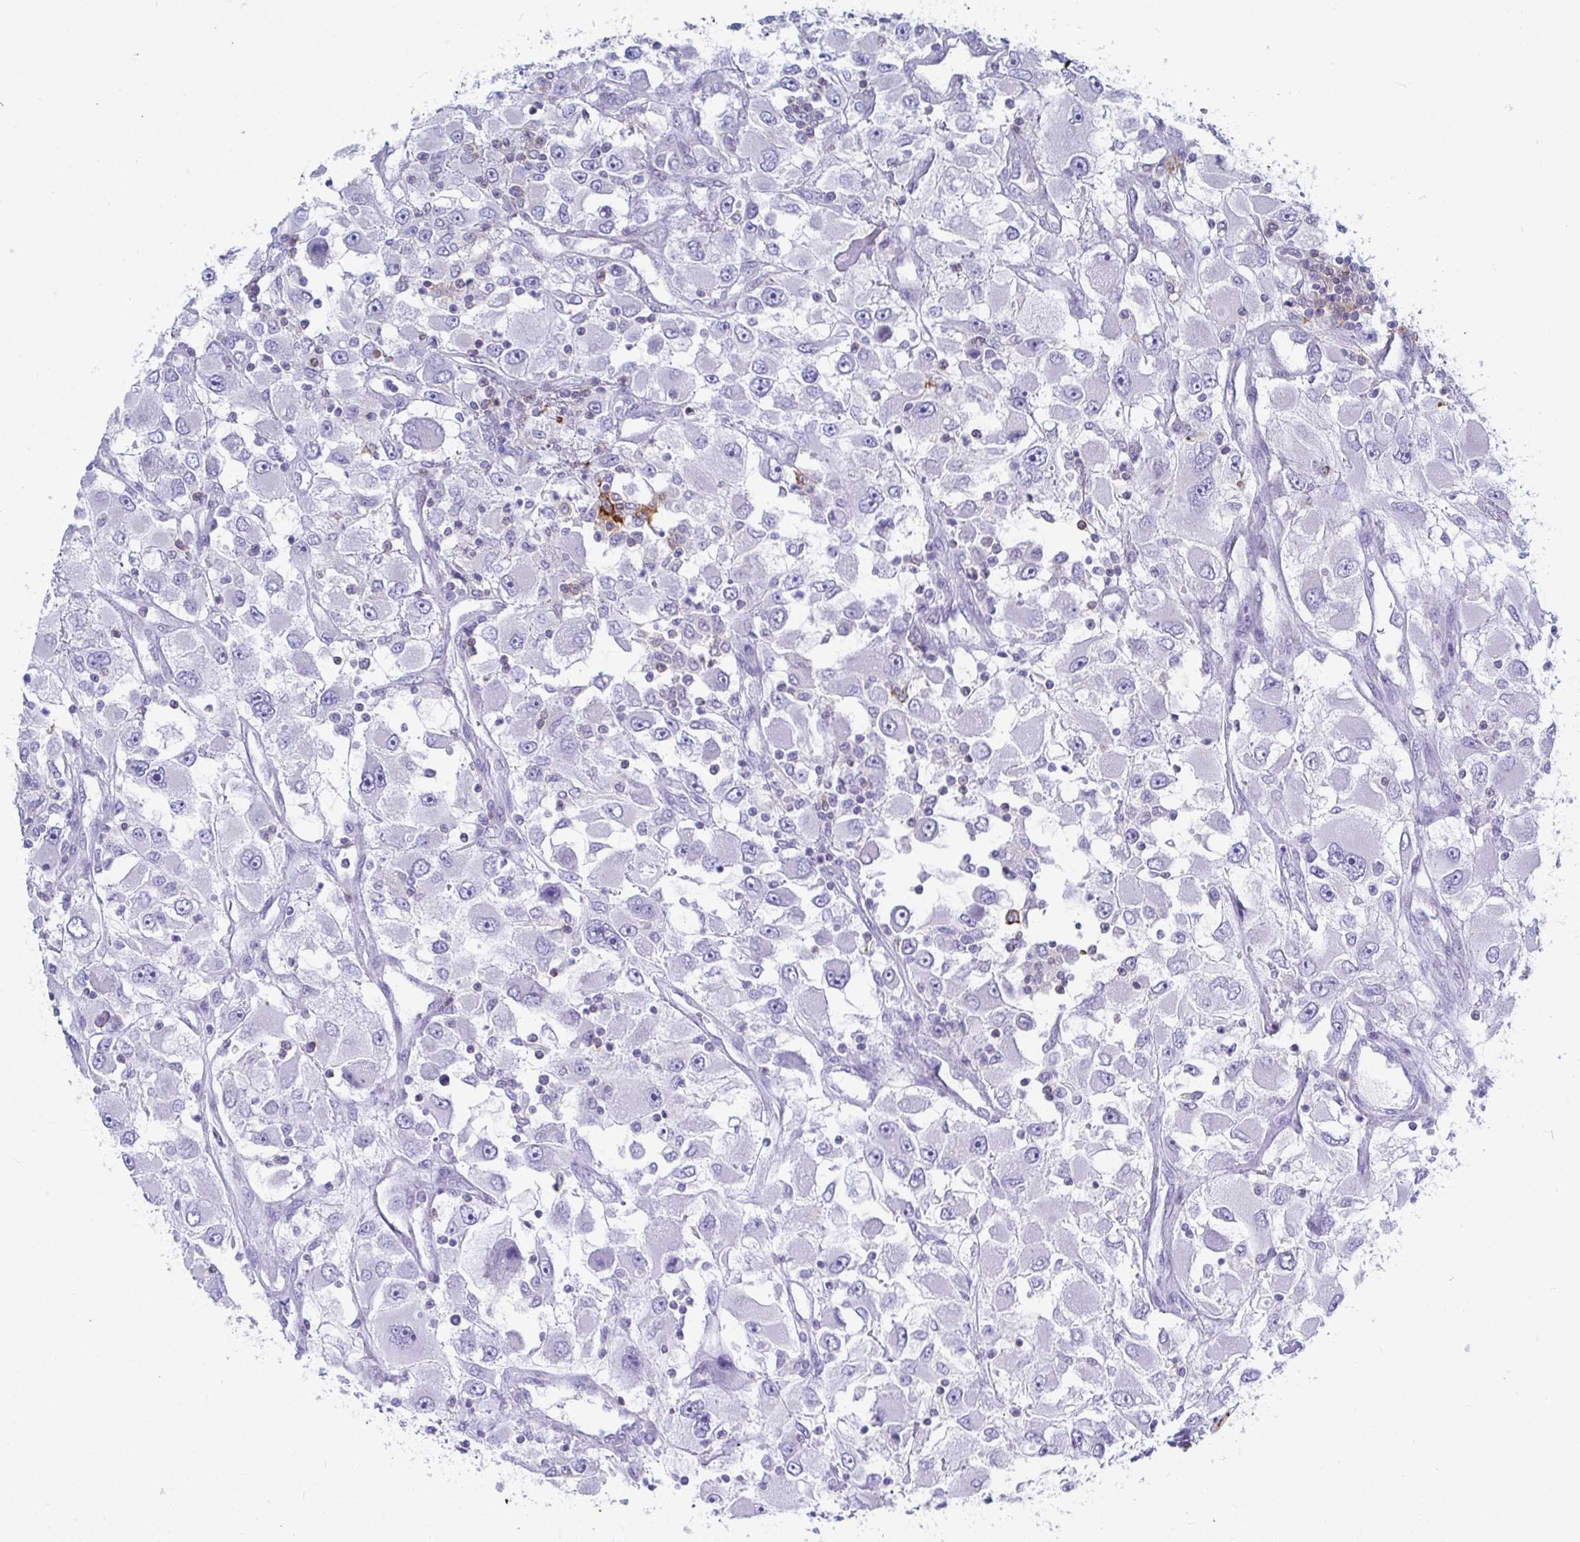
{"staining": {"intensity": "negative", "quantity": "none", "location": "none"}, "tissue": "renal cancer", "cell_type": "Tumor cells", "image_type": "cancer", "snomed": [{"axis": "morphology", "description": "Adenocarcinoma, NOS"}, {"axis": "topography", "description": "Kidney"}], "caption": "High power microscopy photomicrograph of an IHC image of renal adenocarcinoma, revealing no significant positivity in tumor cells.", "gene": "FRMD3", "patient": {"sex": "female", "age": 52}}